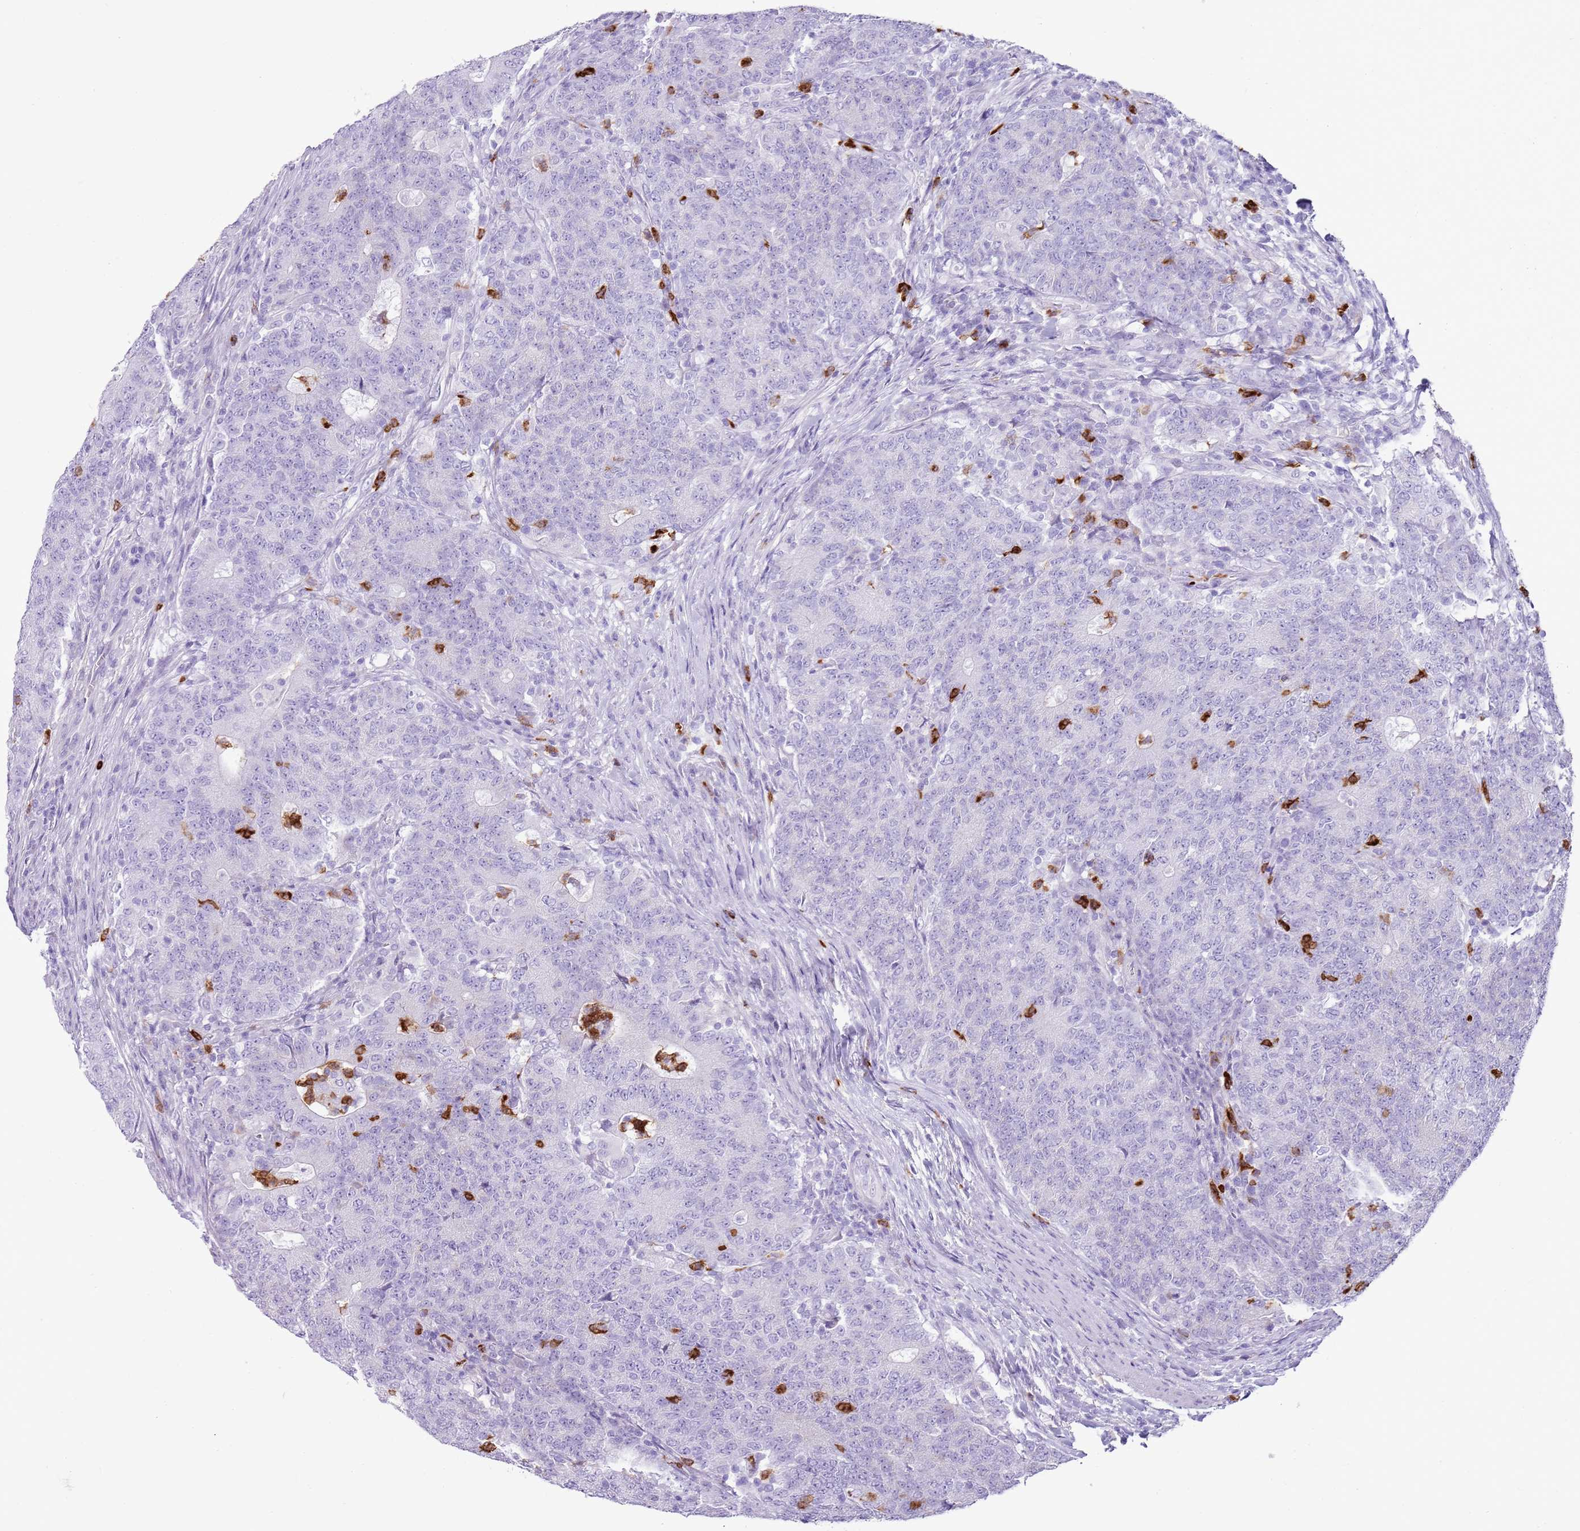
{"staining": {"intensity": "negative", "quantity": "none", "location": "none"}, "tissue": "colorectal cancer", "cell_type": "Tumor cells", "image_type": "cancer", "snomed": [{"axis": "morphology", "description": "Adenocarcinoma, NOS"}, {"axis": "topography", "description": "Colon"}], "caption": "An IHC micrograph of adenocarcinoma (colorectal) is shown. There is no staining in tumor cells of adenocarcinoma (colorectal). (DAB (3,3'-diaminobenzidine) immunohistochemistry visualized using brightfield microscopy, high magnification).", "gene": "CD177", "patient": {"sex": "female", "age": 75}}